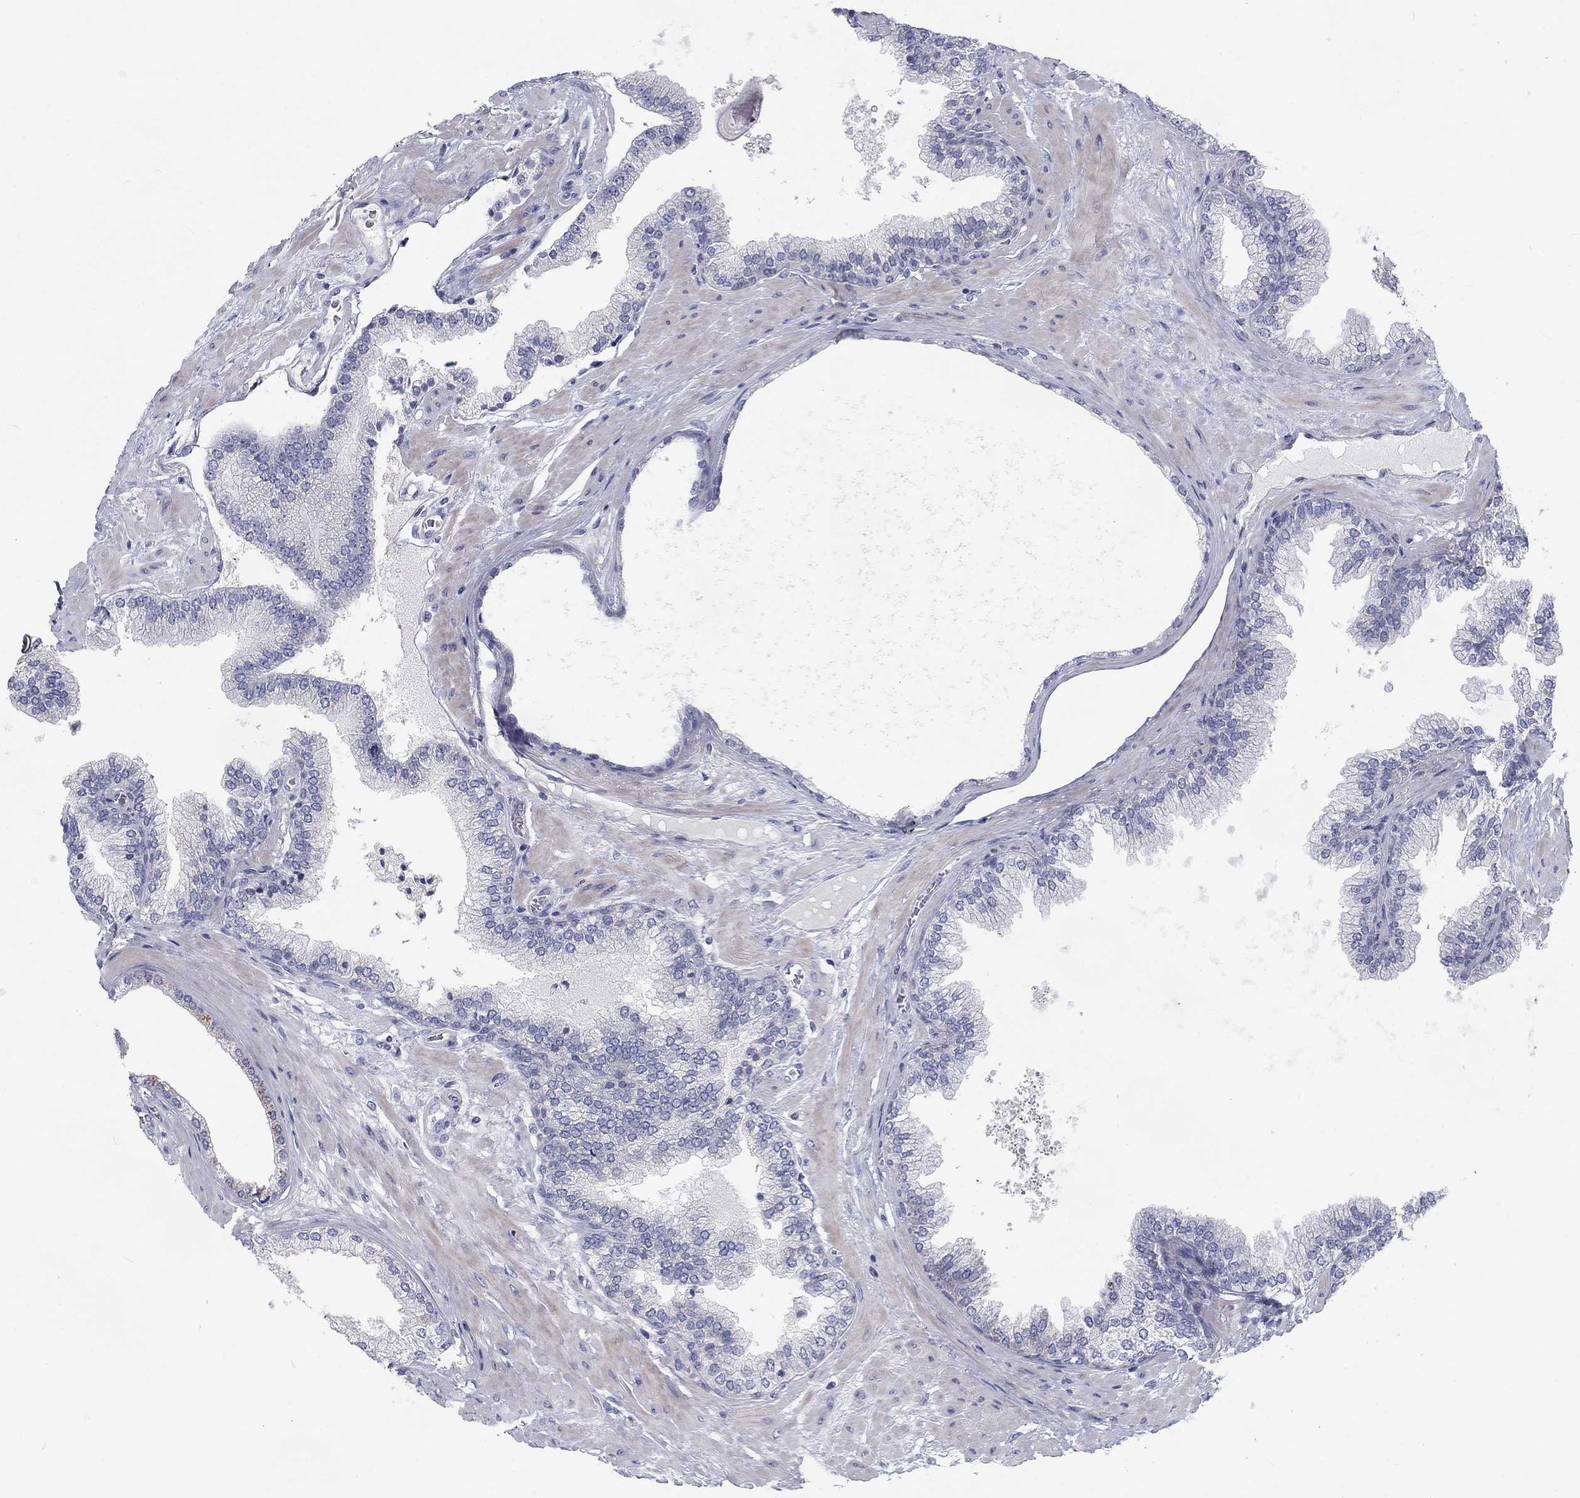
{"staining": {"intensity": "negative", "quantity": "none", "location": "none"}, "tissue": "prostate cancer", "cell_type": "Tumor cells", "image_type": "cancer", "snomed": [{"axis": "morphology", "description": "Adenocarcinoma, Low grade"}, {"axis": "topography", "description": "Prostate"}], "caption": "Protein analysis of prostate cancer shows no significant staining in tumor cells.", "gene": "CALB1", "patient": {"sex": "male", "age": 72}}